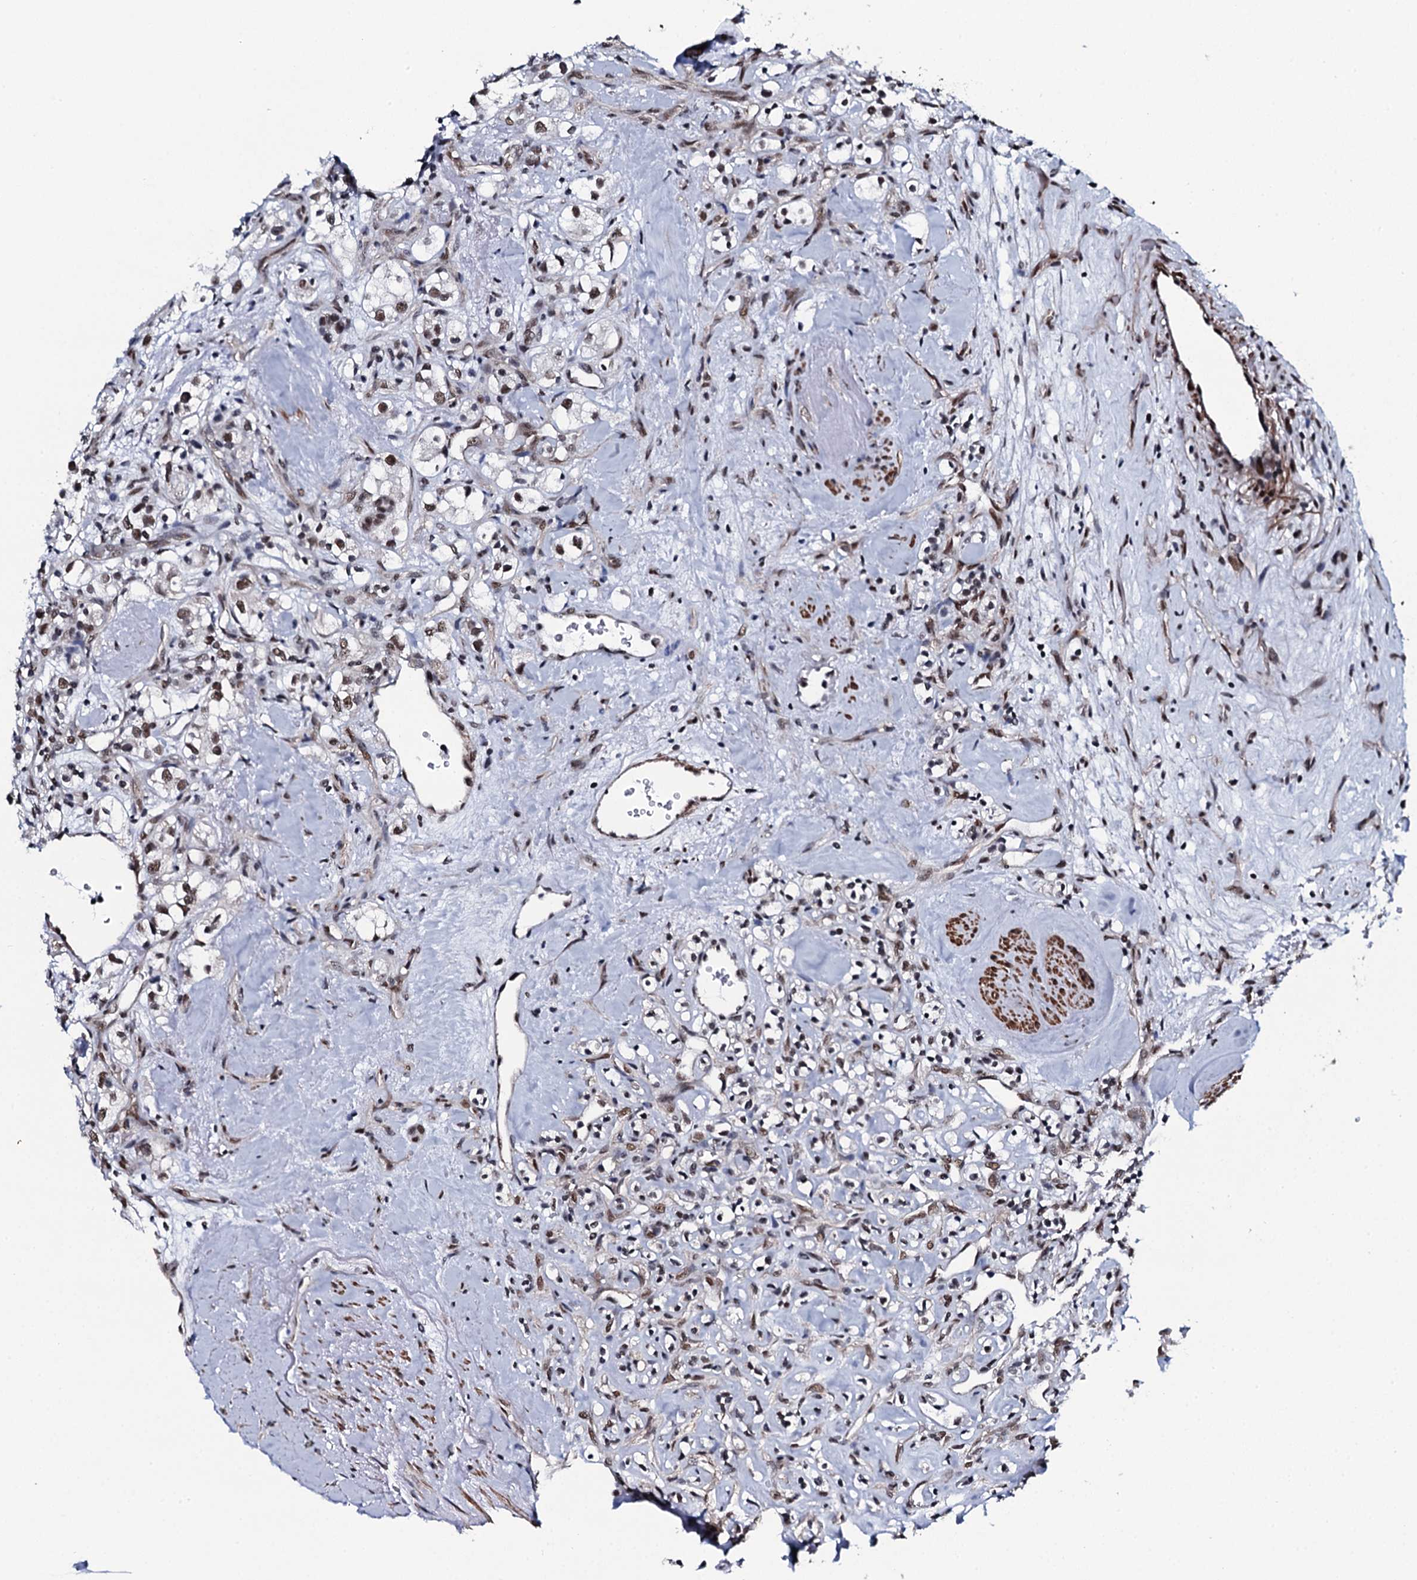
{"staining": {"intensity": "moderate", "quantity": "25%-75%", "location": "nuclear"}, "tissue": "renal cancer", "cell_type": "Tumor cells", "image_type": "cancer", "snomed": [{"axis": "morphology", "description": "Adenocarcinoma, NOS"}, {"axis": "topography", "description": "Kidney"}], "caption": "This image exhibits renal cancer (adenocarcinoma) stained with immunohistochemistry to label a protein in brown. The nuclear of tumor cells show moderate positivity for the protein. Nuclei are counter-stained blue.", "gene": "CWC15", "patient": {"sex": "male", "age": 77}}